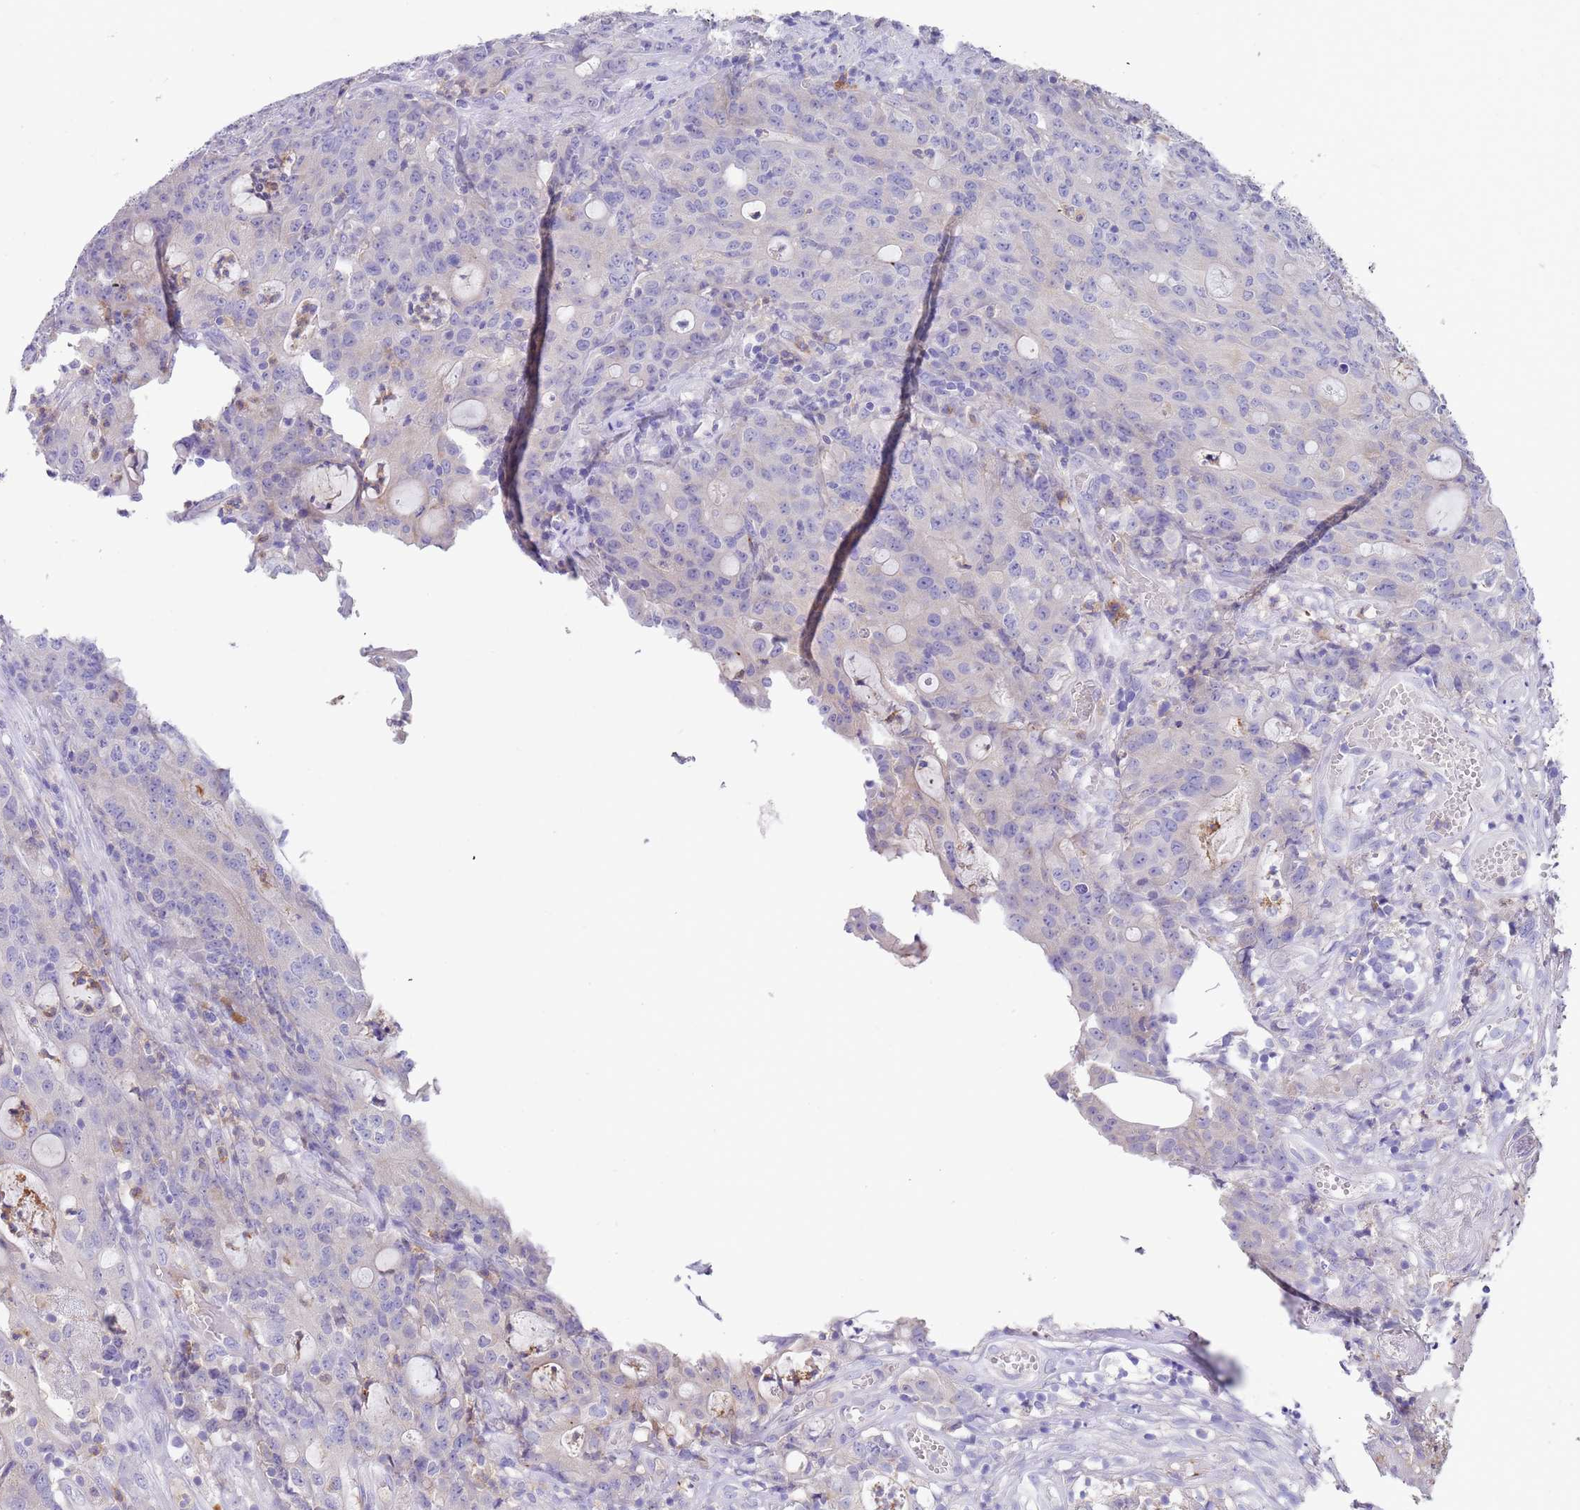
{"staining": {"intensity": "negative", "quantity": "none", "location": "none"}, "tissue": "colorectal cancer", "cell_type": "Tumor cells", "image_type": "cancer", "snomed": [{"axis": "morphology", "description": "Adenocarcinoma, NOS"}, {"axis": "topography", "description": "Colon"}], "caption": "An image of human colorectal cancer (adenocarcinoma) is negative for staining in tumor cells.", "gene": "TYW1", "patient": {"sex": "male", "age": 83}}